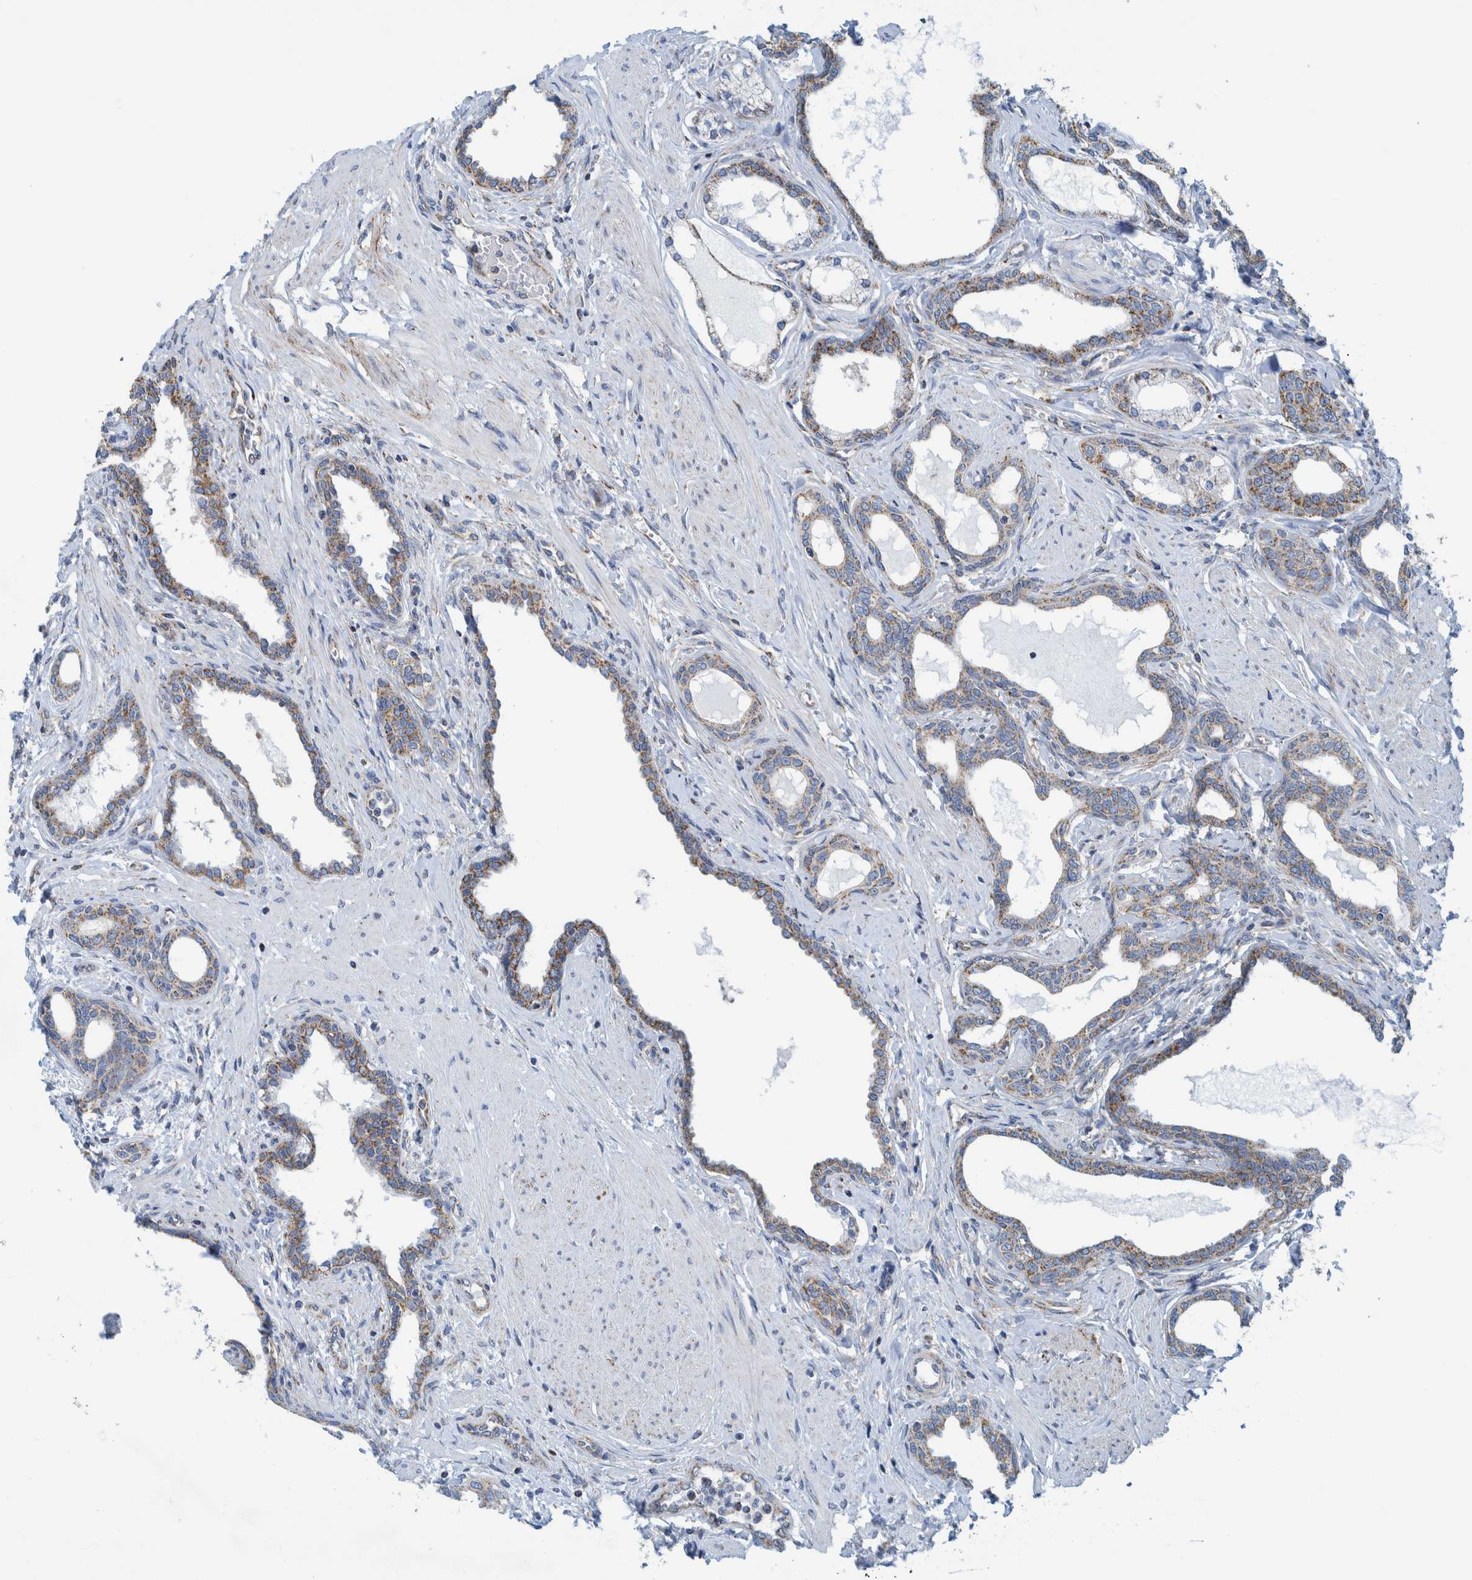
{"staining": {"intensity": "weak", "quantity": ">75%", "location": "cytoplasmic/membranous"}, "tissue": "prostate cancer", "cell_type": "Tumor cells", "image_type": "cancer", "snomed": [{"axis": "morphology", "description": "Adenocarcinoma, High grade"}, {"axis": "topography", "description": "Prostate"}], "caption": "Immunohistochemical staining of human high-grade adenocarcinoma (prostate) shows low levels of weak cytoplasmic/membranous protein staining in about >75% of tumor cells. Nuclei are stained in blue.", "gene": "MRPS7", "patient": {"sex": "male", "age": 52}}